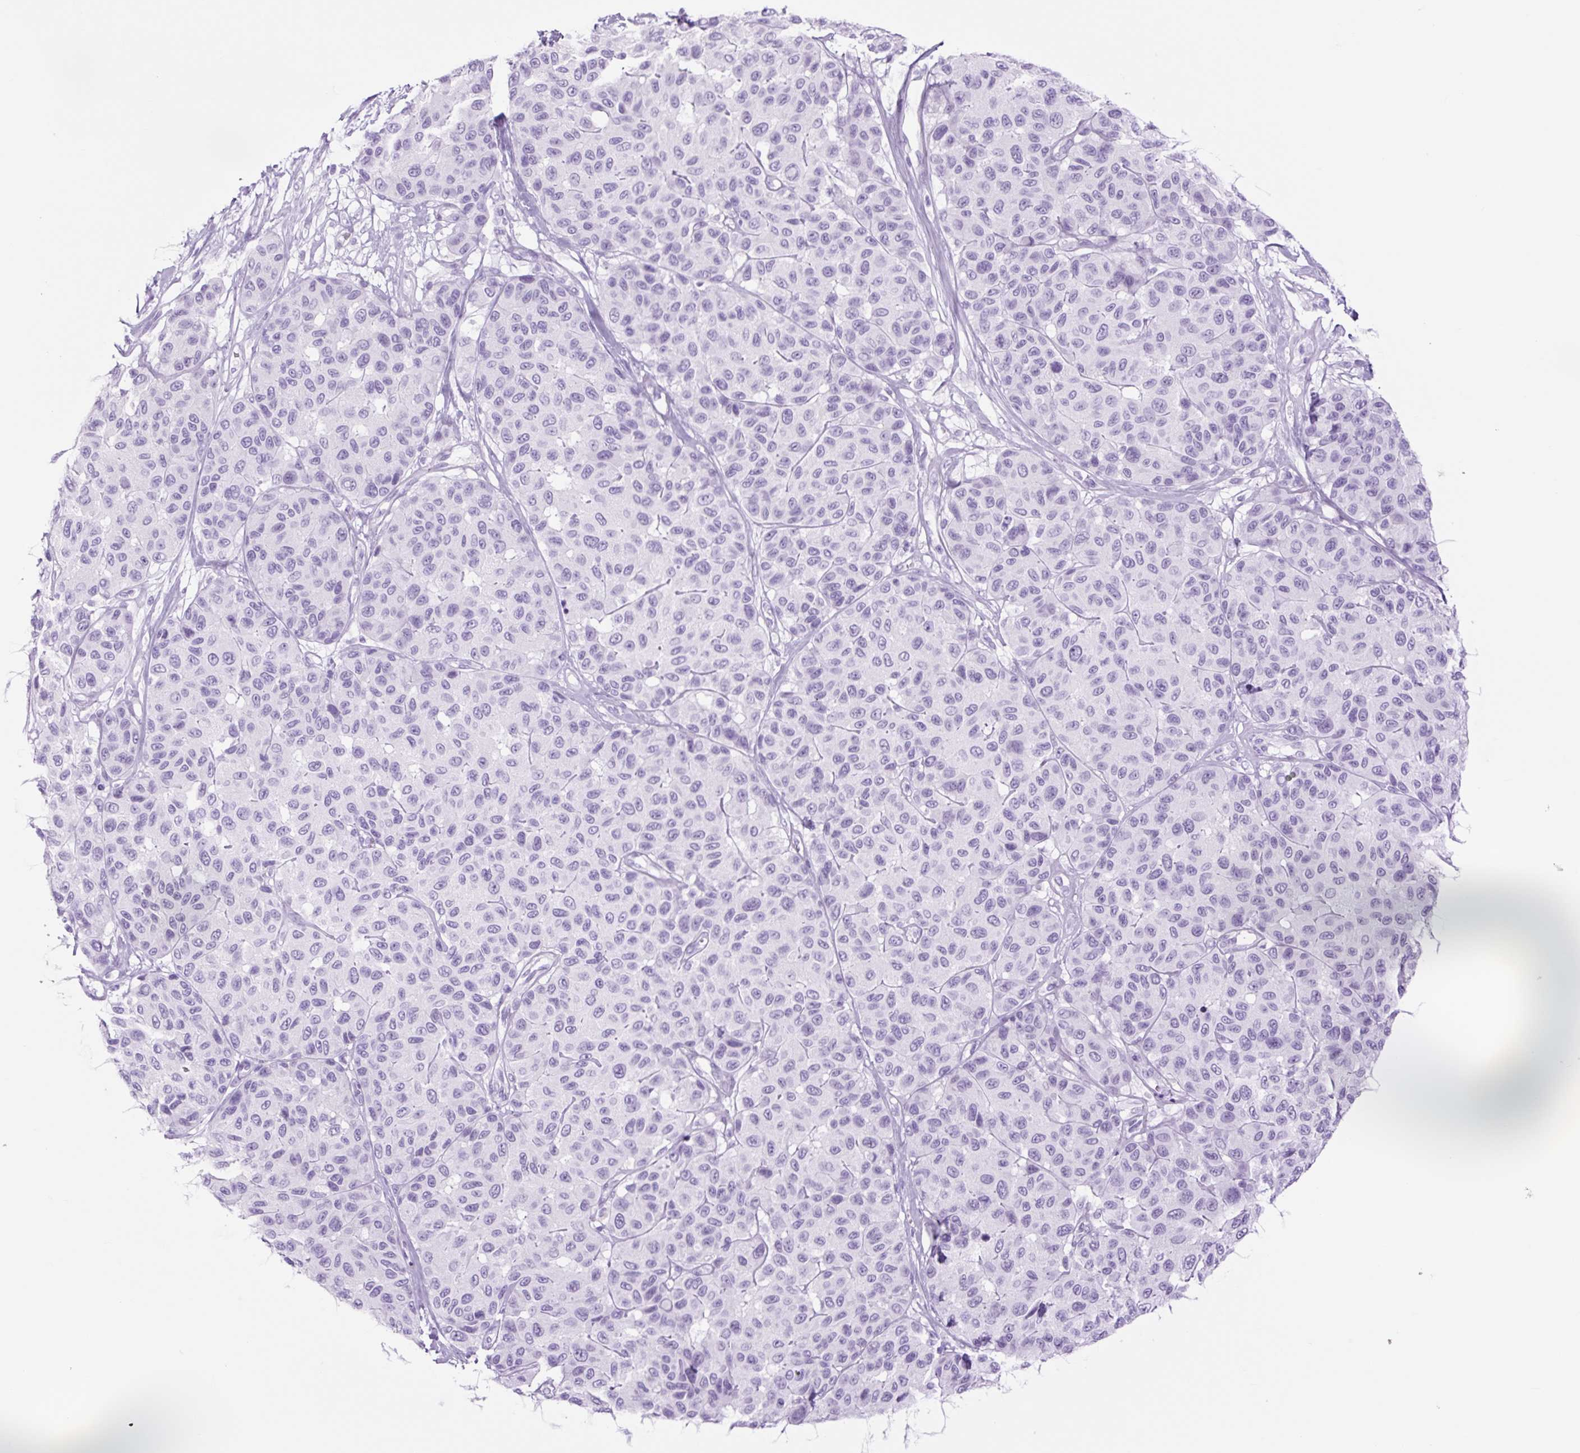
{"staining": {"intensity": "negative", "quantity": "none", "location": "none"}, "tissue": "melanoma", "cell_type": "Tumor cells", "image_type": "cancer", "snomed": [{"axis": "morphology", "description": "Malignant melanoma, NOS"}, {"axis": "topography", "description": "Skin"}], "caption": "High magnification brightfield microscopy of melanoma stained with DAB (3,3'-diaminobenzidine) (brown) and counterstained with hematoxylin (blue): tumor cells show no significant expression. (DAB immunohistochemistry (IHC) with hematoxylin counter stain).", "gene": "TFF2", "patient": {"sex": "female", "age": 66}}